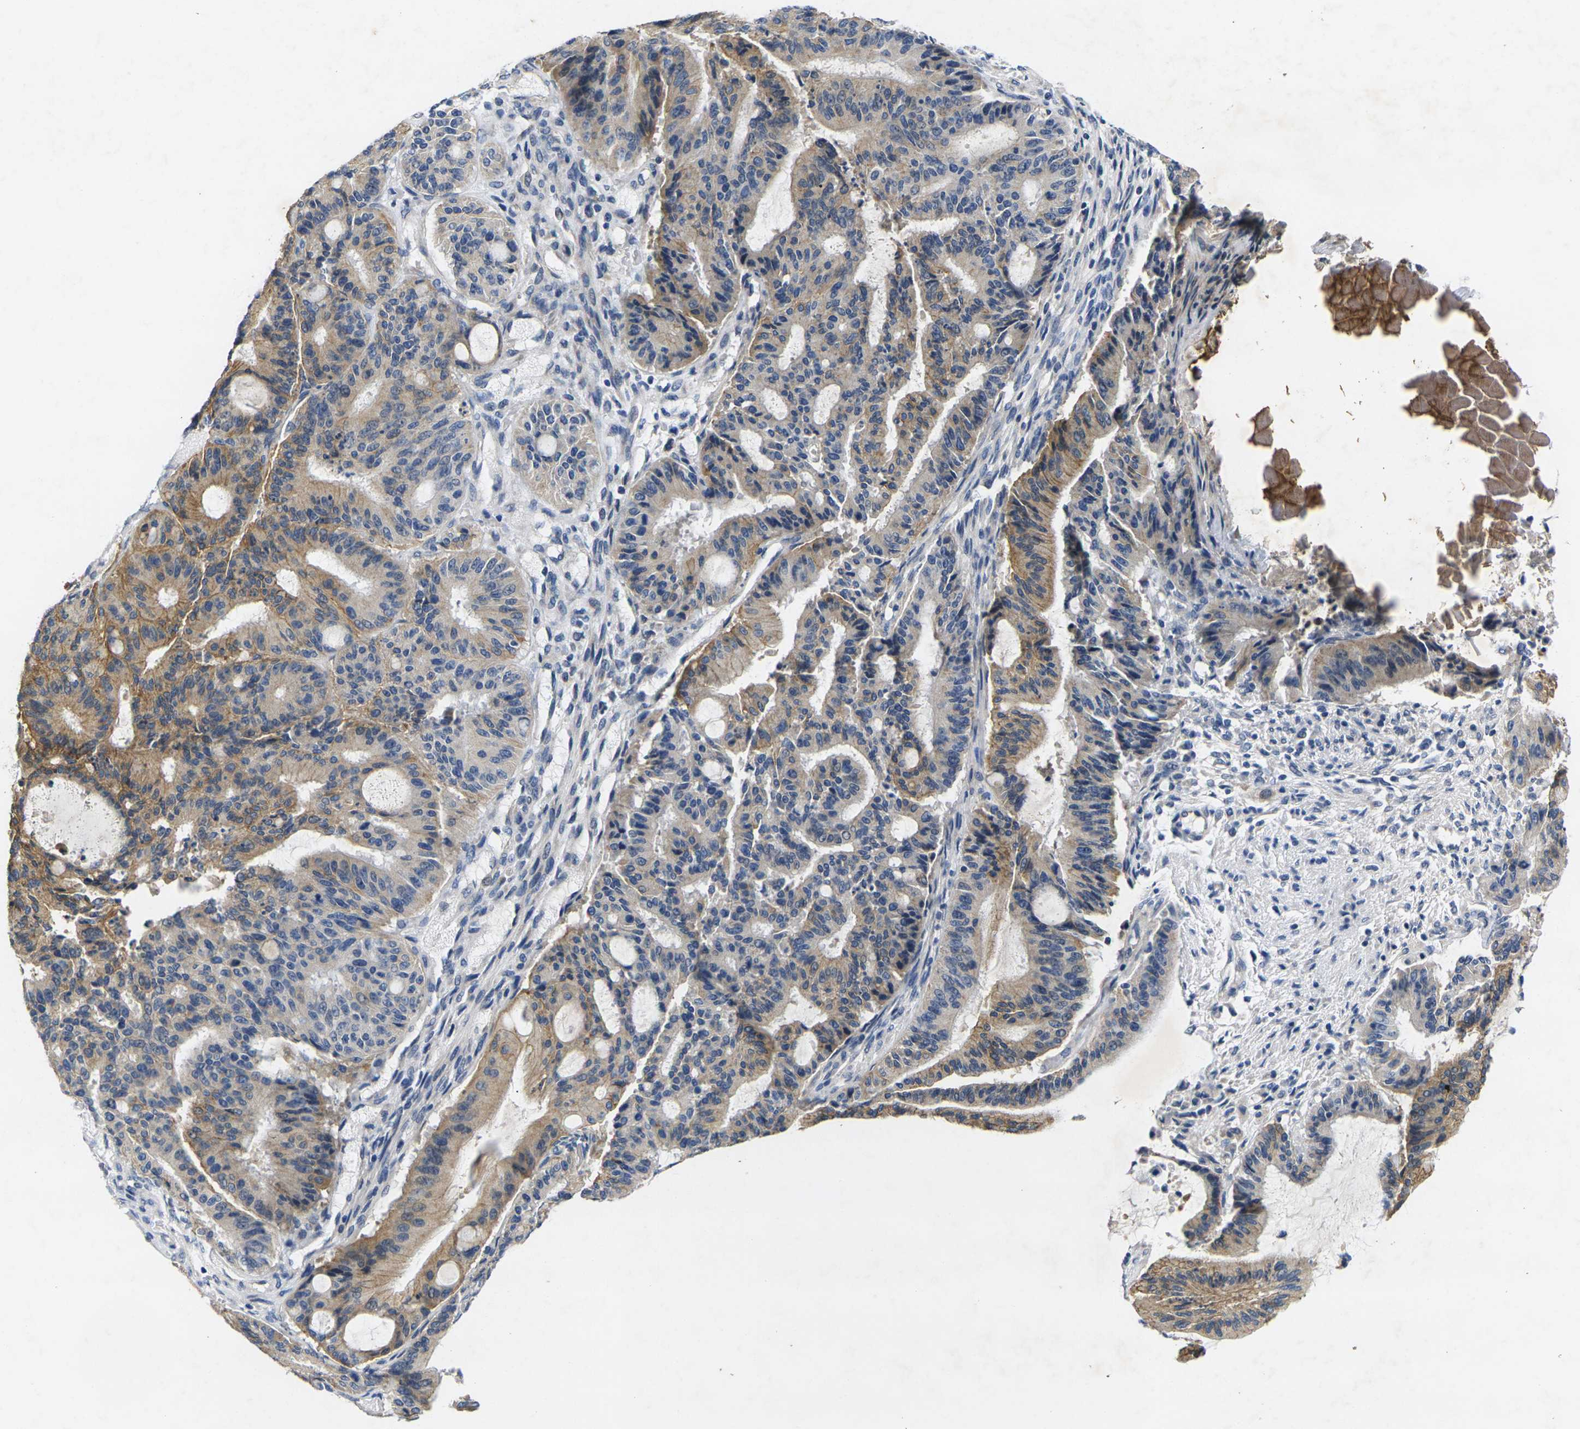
{"staining": {"intensity": "moderate", "quantity": ">75%", "location": "cytoplasmic/membranous"}, "tissue": "liver cancer", "cell_type": "Tumor cells", "image_type": "cancer", "snomed": [{"axis": "morphology", "description": "Cholangiocarcinoma"}, {"axis": "topography", "description": "Liver"}], "caption": "This photomicrograph demonstrates IHC staining of cholangiocarcinoma (liver), with medium moderate cytoplasmic/membranous expression in about >75% of tumor cells.", "gene": "NOCT", "patient": {"sex": "female", "age": 73}}